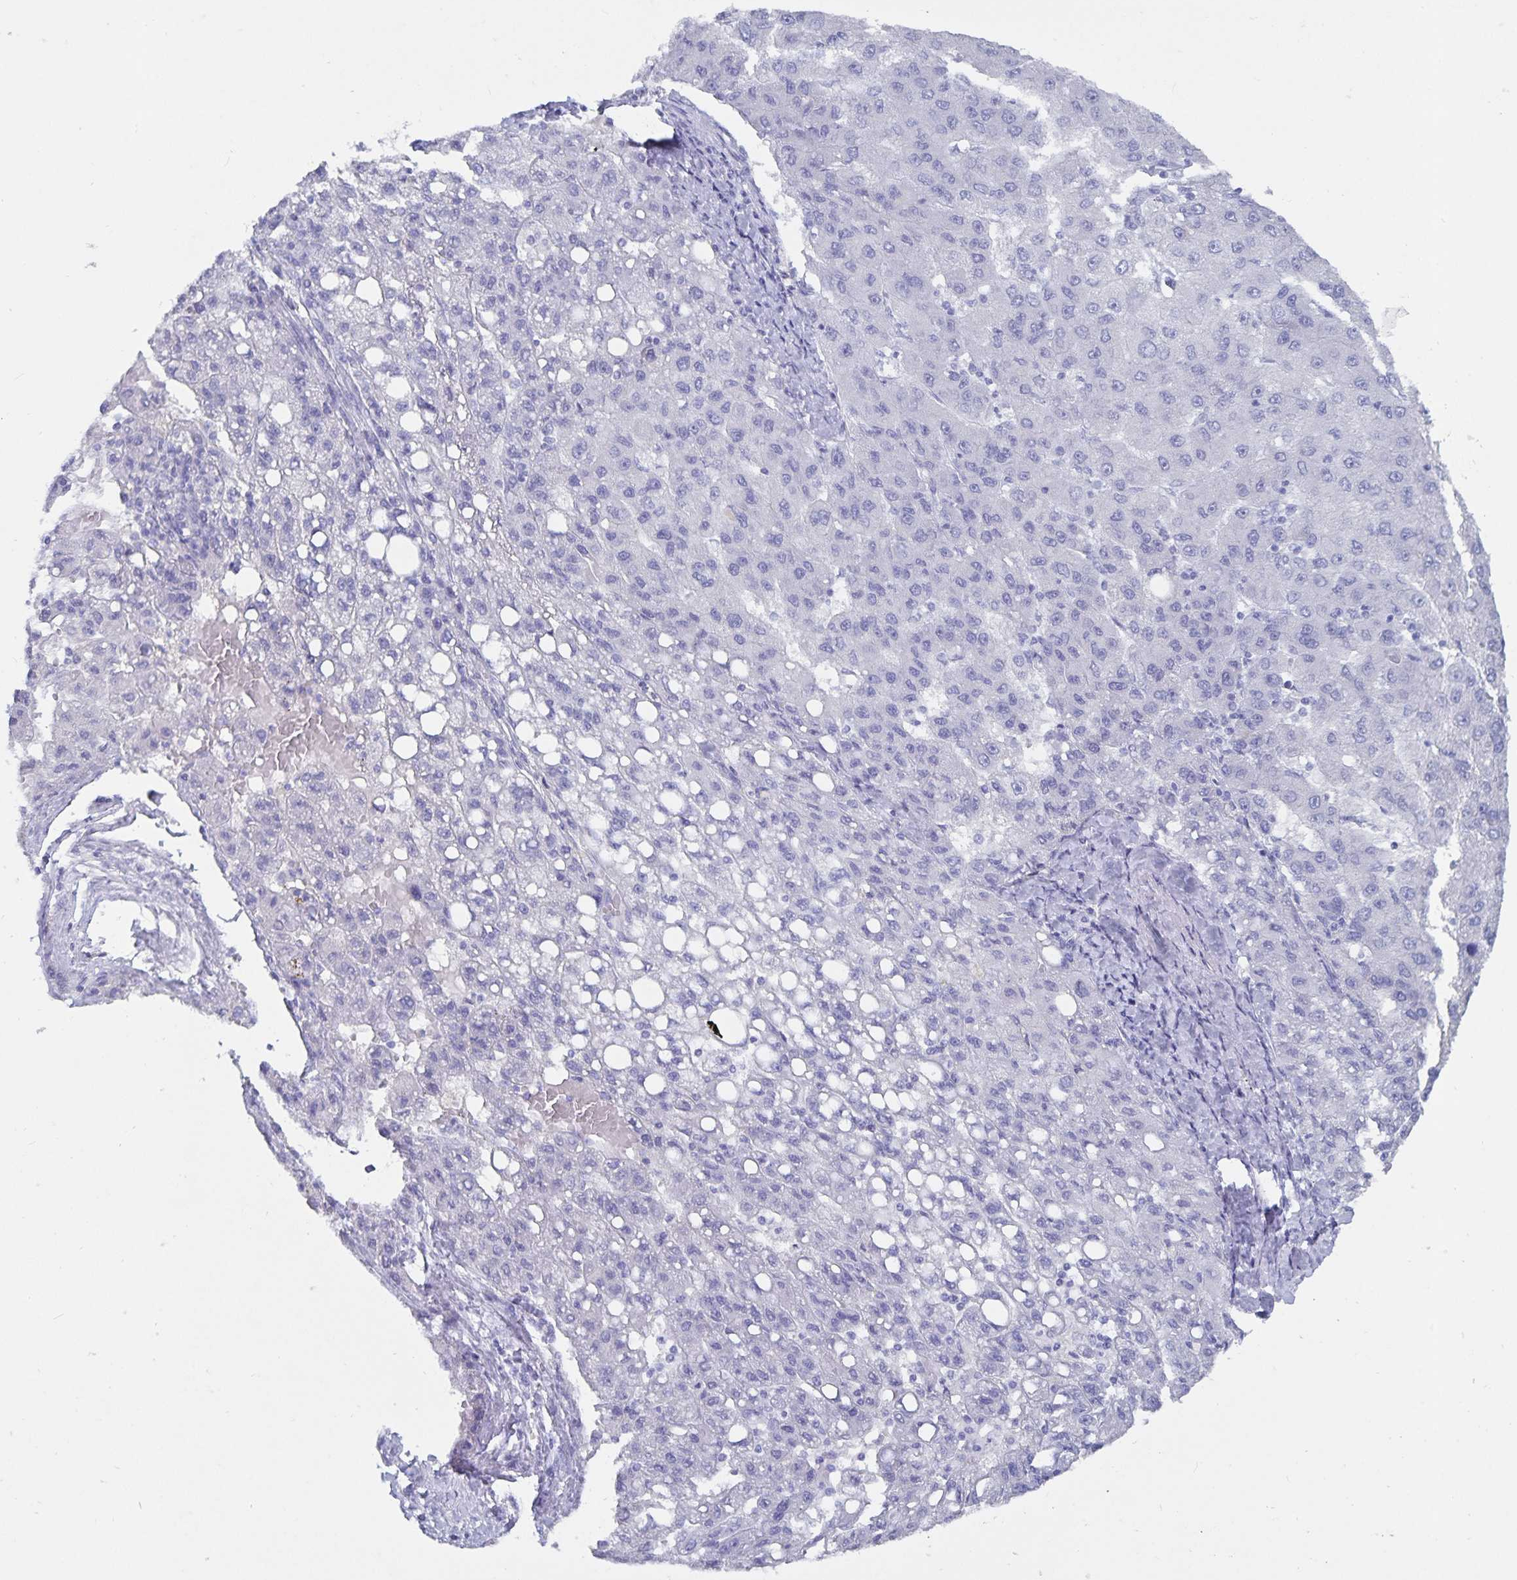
{"staining": {"intensity": "negative", "quantity": "none", "location": "none"}, "tissue": "liver cancer", "cell_type": "Tumor cells", "image_type": "cancer", "snomed": [{"axis": "morphology", "description": "Carcinoma, Hepatocellular, NOS"}, {"axis": "topography", "description": "Liver"}], "caption": "Liver cancer was stained to show a protein in brown. There is no significant staining in tumor cells.", "gene": "C19orf73", "patient": {"sex": "female", "age": 82}}